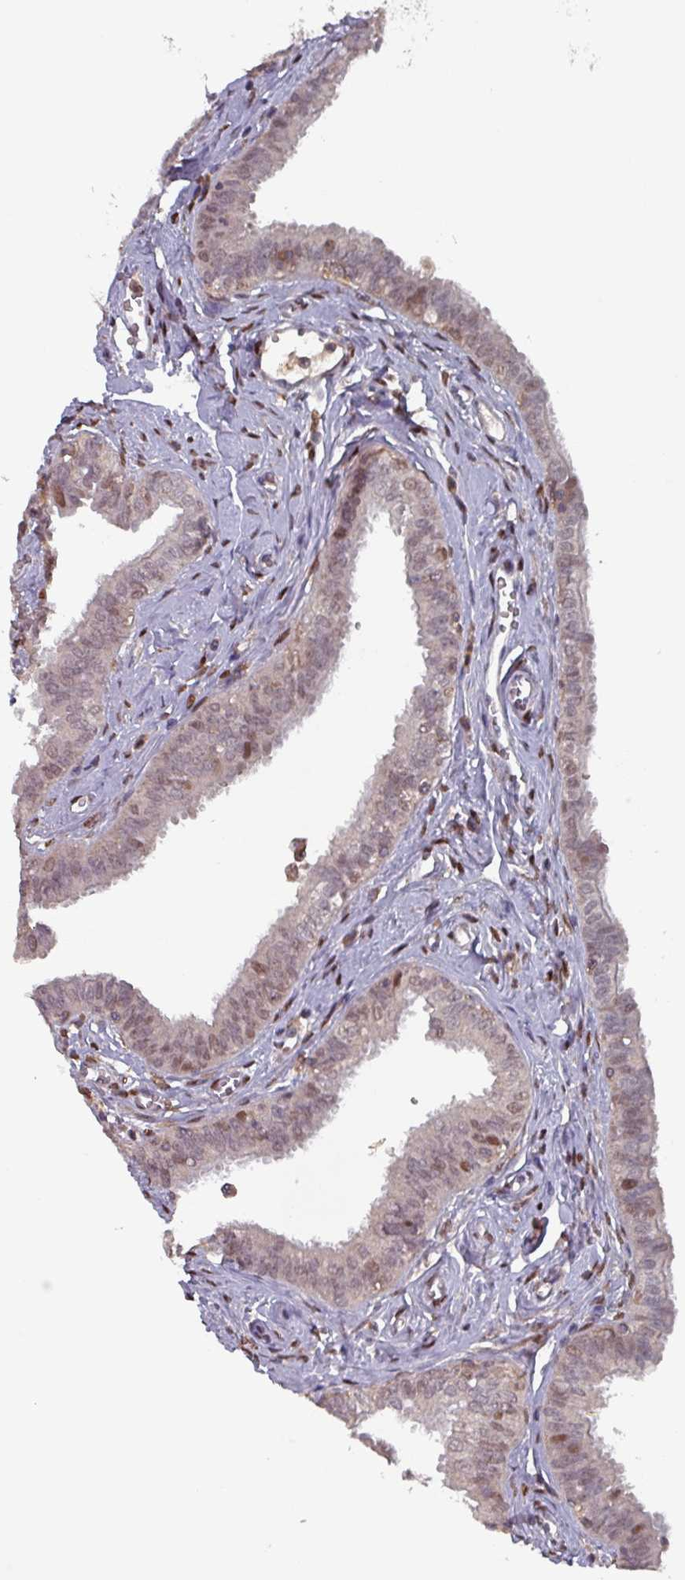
{"staining": {"intensity": "moderate", "quantity": "25%-75%", "location": "nuclear"}, "tissue": "fallopian tube", "cell_type": "Glandular cells", "image_type": "normal", "snomed": [{"axis": "morphology", "description": "Normal tissue, NOS"}, {"axis": "morphology", "description": "Carcinoma, NOS"}, {"axis": "topography", "description": "Fallopian tube"}, {"axis": "topography", "description": "Ovary"}], "caption": "A histopathology image showing moderate nuclear positivity in about 25%-75% of glandular cells in unremarkable fallopian tube, as visualized by brown immunohistochemical staining.", "gene": "PRRX1", "patient": {"sex": "female", "age": 59}}